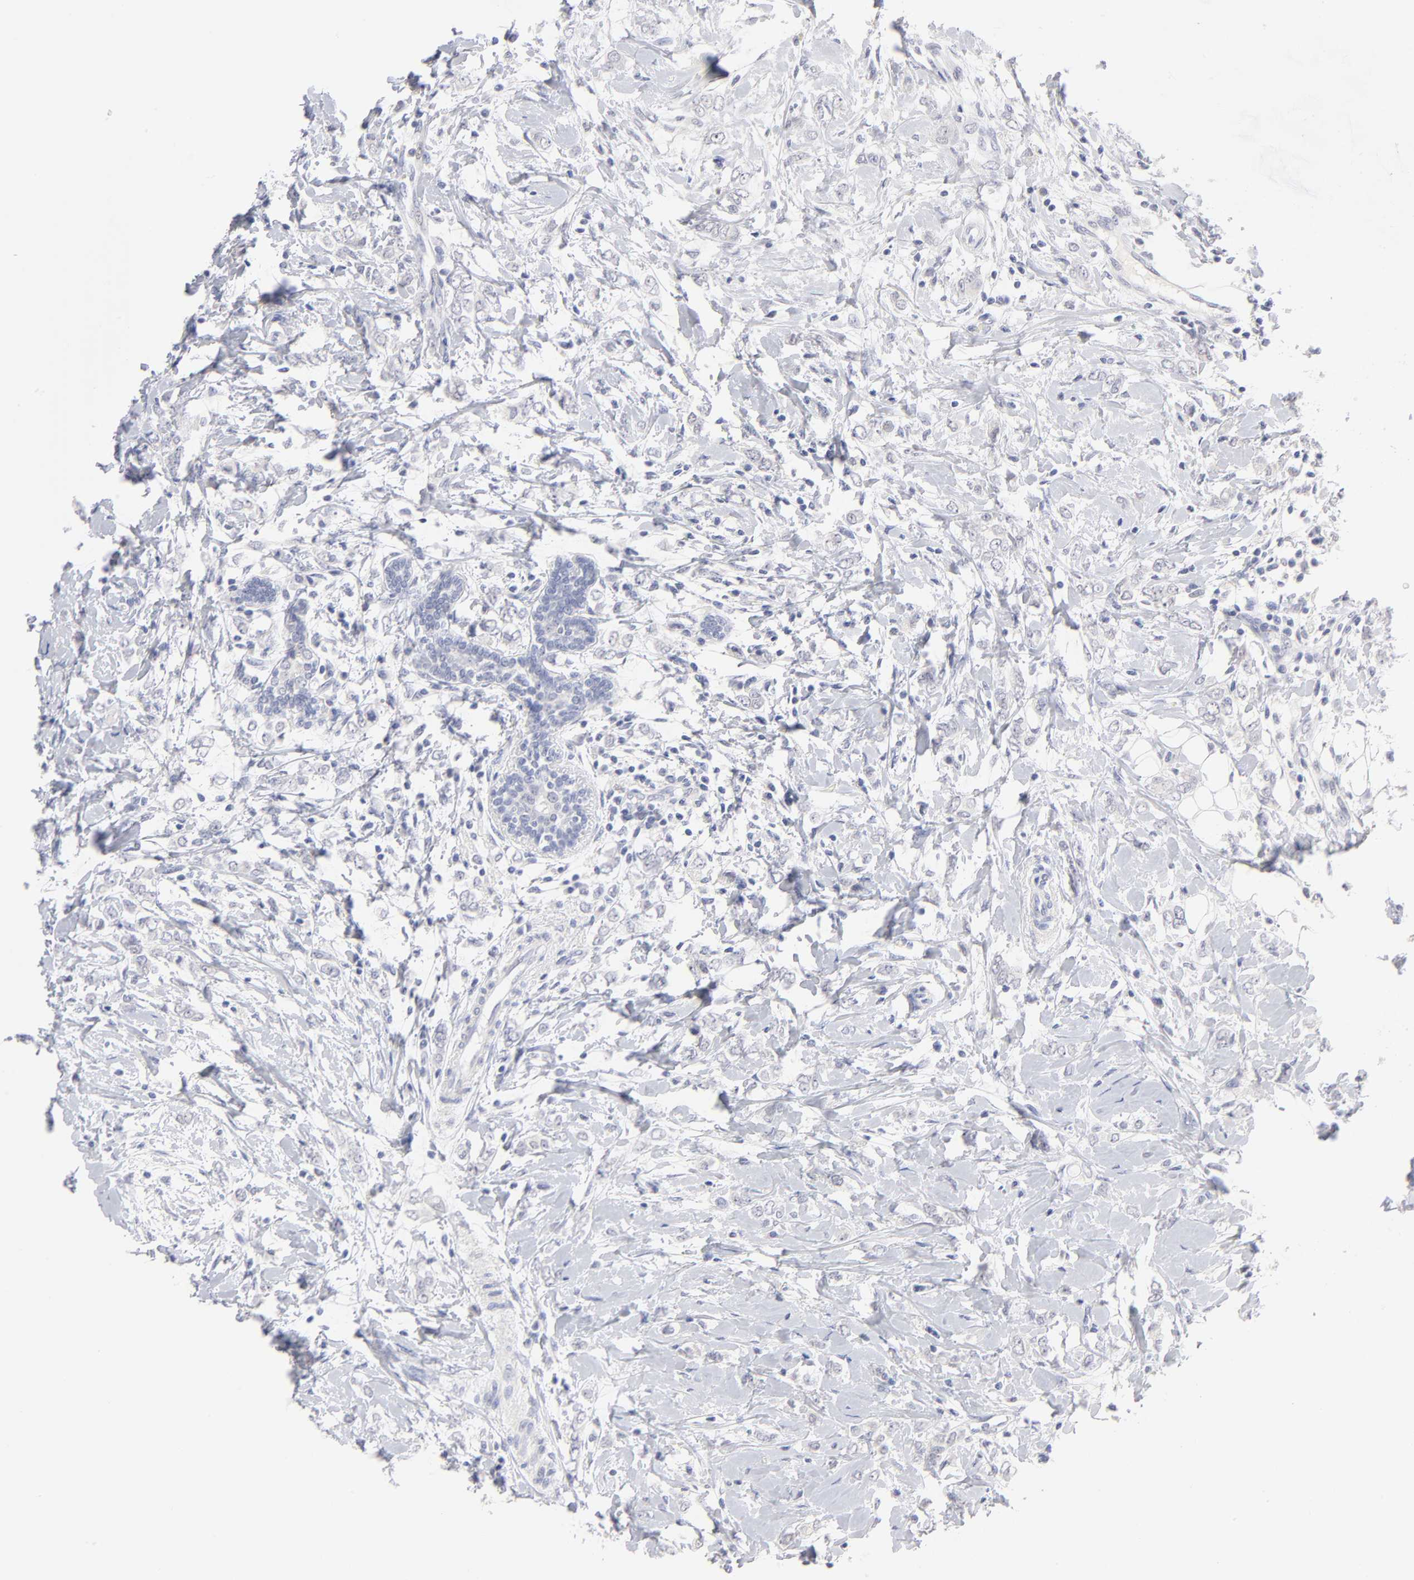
{"staining": {"intensity": "negative", "quantity": "none", "location": "none"}, "tissue": "breast cancer", "cell_type": "Tumor cells", "image_type": "cancer", "snomed": [{"axis": "morphology", "description": "Normal tissue, NOS"}, {"axis": "morphology", "description": "Lobular carcinoma"}, {"axis": "topography", "description": "Breast"}], "caption": "Histopathology image shows no significant protein expression in tumor cells of breast cancer. Nuclei are stained in blue.", "gene": "KHNYN", "patient": {"sex": "female", "age": 47}}